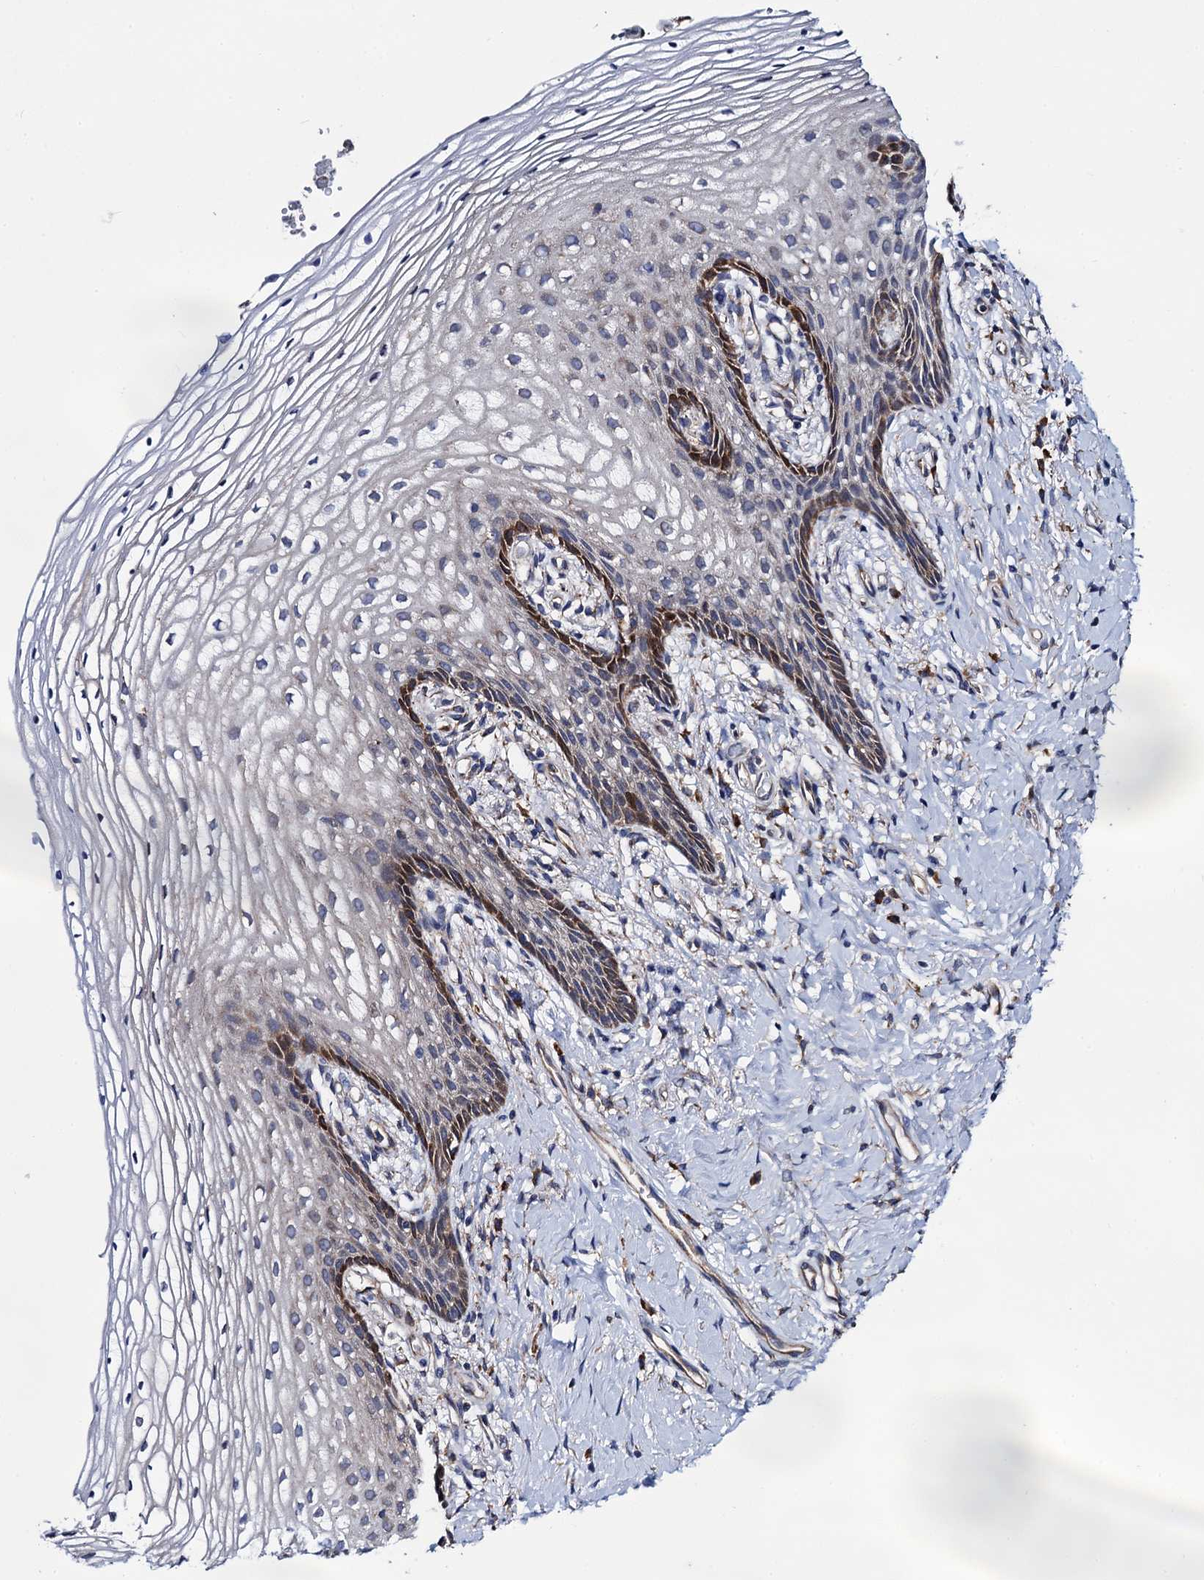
{"staining": {"intensity": "moderate", "quantity": "<25%", "location": "cytoplasmic/membranous"}, "tissue": "vagina", "cell_type": "Squamous epithelial cells", "image_type": "normal", "snomed": [{"axis": "morphology", "description": "Normal tissue, NOS"}, {"axis": "topography", "description": "Vagina"}], "caption": "Normal vagina was stained to show a protein in brown. There is low levels of moderate cytoplasmic/membranous positivity in approximately <25% of squamous epithelial cells. (DAB (3,3'-diaminobenzidine) IHC, brown staining for protein, blue staining for nuclei).", "gene": "PGLS", "patient": {"sex": "female", "age": 60}}